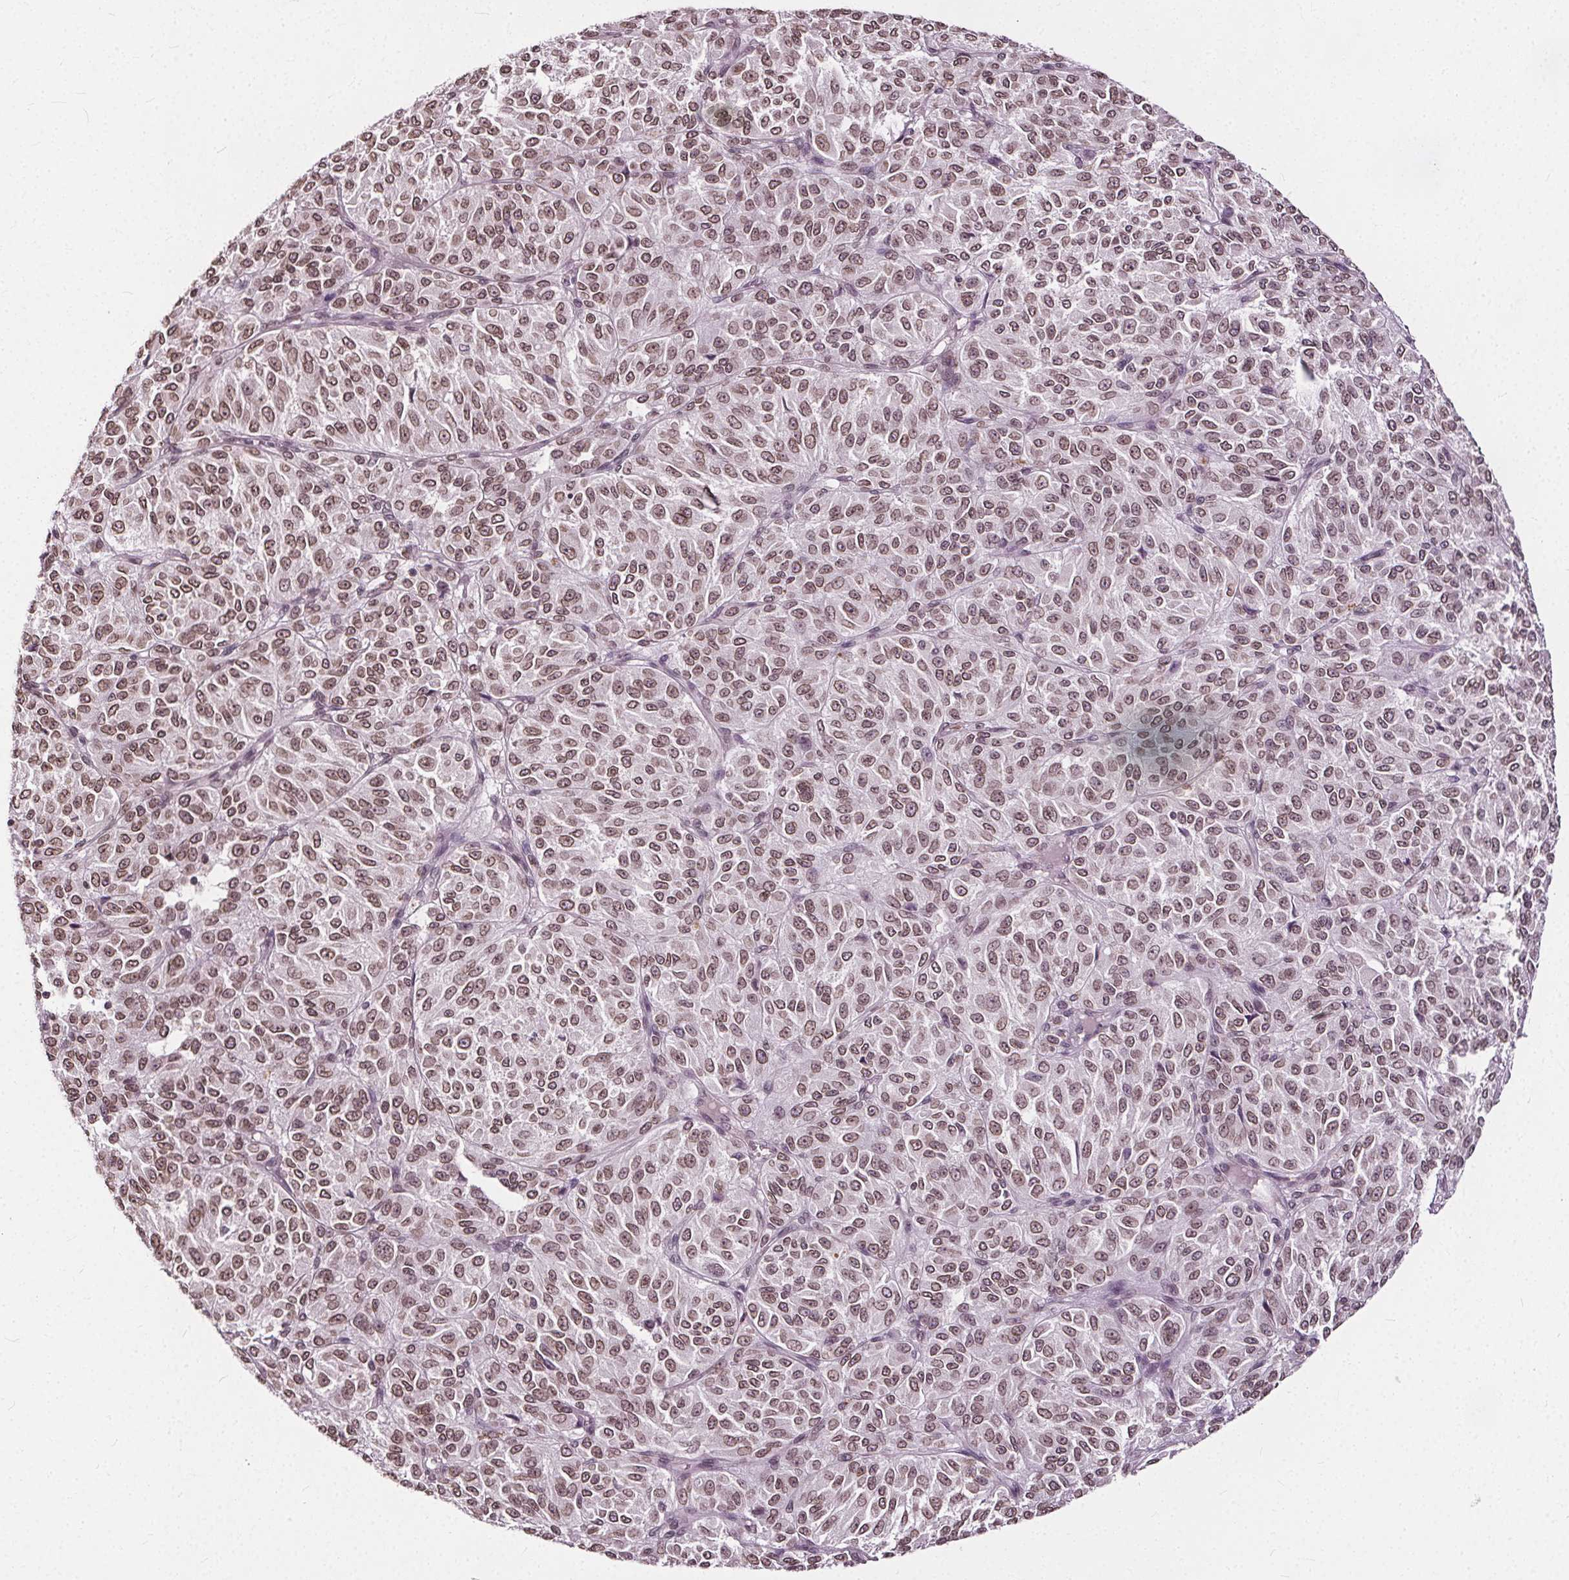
{"staining": {"intensity": "moderate", "quantity": ">75%", "location": "cytoplasmic/membranous,nuclear"}, "tissue": "melanoma", "cell_type": "Tumor cells", "image_type": "cancer", "snomed": [{"axis": "morphology", "description": "Malignant melanoma, Metastatic site"}, {"axis": "topography", "description": "Brain"}], "caption": "Tumor cells display moderate cytoplasmic/membranous and nuclear expression in approximately >75% of cells in malignant melanoma (metastatic site).", "gene": "TTC39C", "patient": {"sex": "female", "age": 56}}